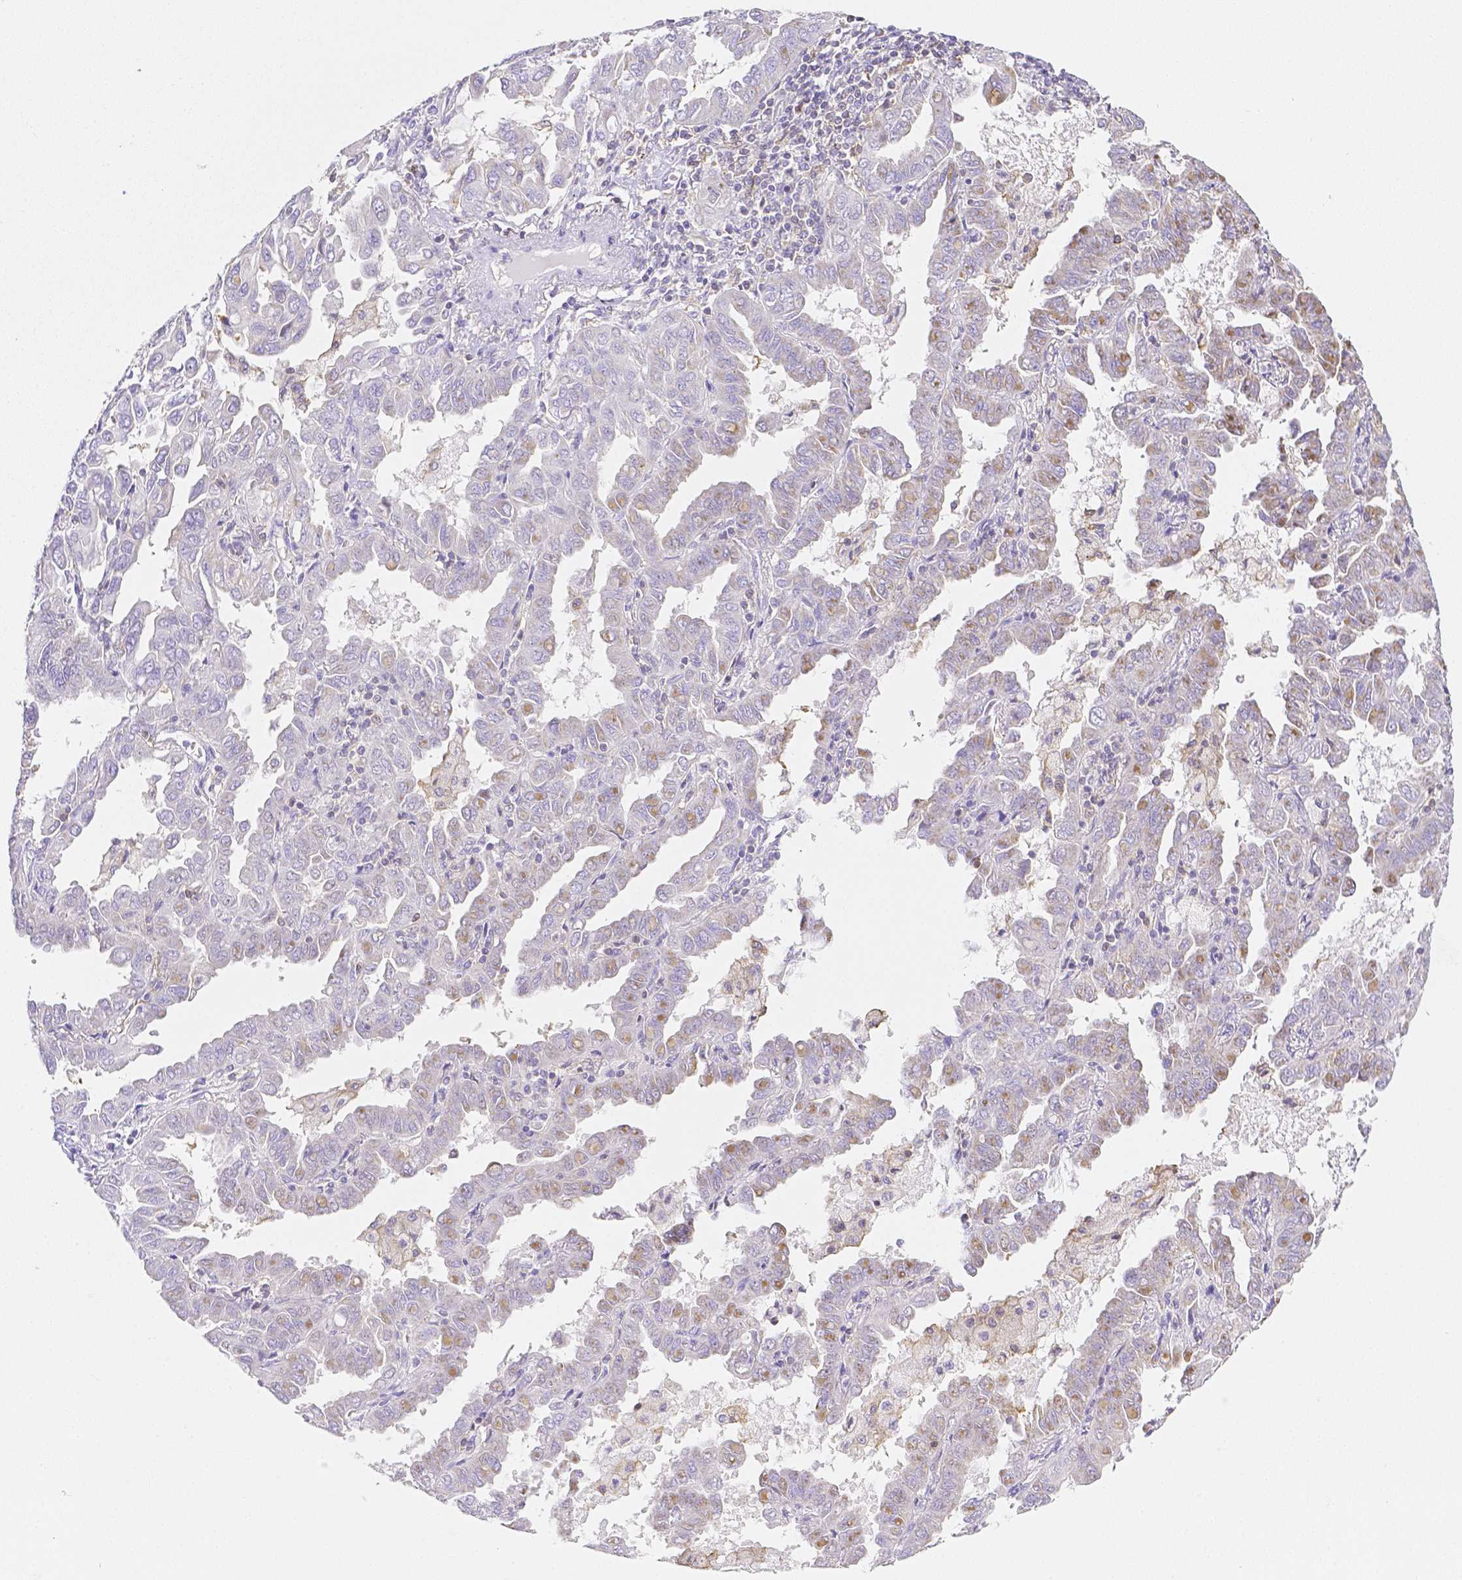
{"staining": {"intensity": "negative", "quantity": "none", "location": "none"}, "tissue": "lung cancer", "cell_type": "Tumor cells", "image_type": "cancer", "snomed": [{"axis": "morphology", "description": "Adenocarcinoma, NOS"}, {"axis": "topography", "description": "Lung"}], "caption": "High power microscopy micrograph of an IHC histopathology image of adenocarcinoma (lung), revealing no significant positivity in tumor cells.", "gene": "ASAH2", "patient": {"sex": "male", "age": 64}}